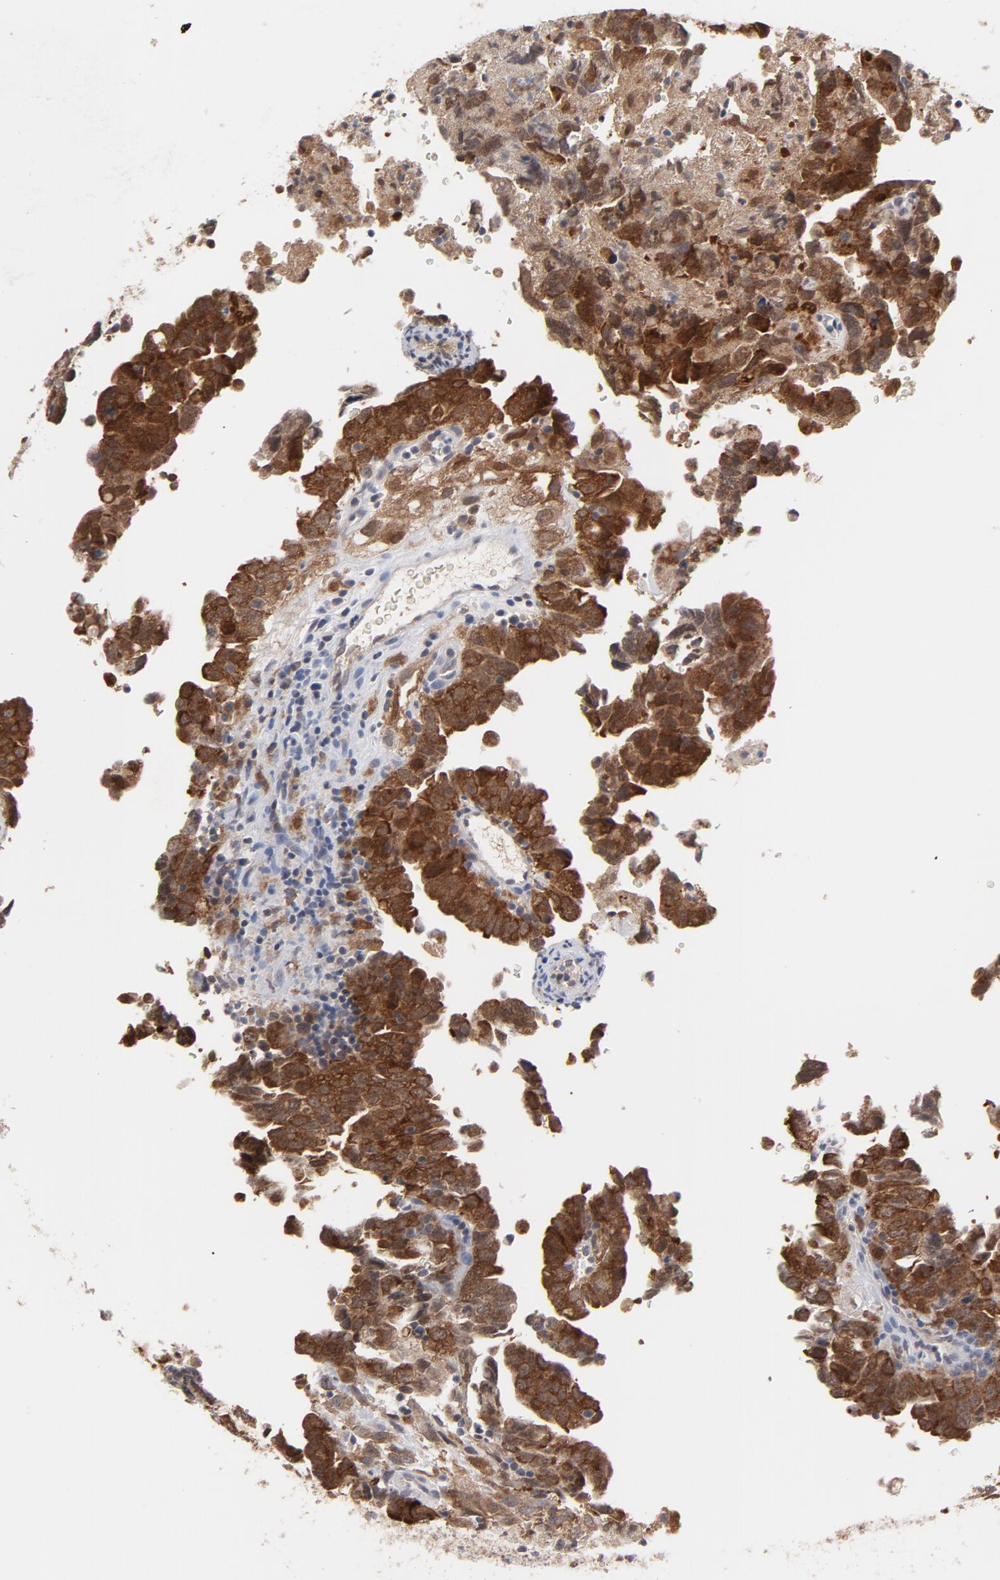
{"staining": {"intensity": "moderate", "quantity": ">75%", "location": "cytoplasmic/membranous"}, "tissue": "testis cancer", "cell_type": "Tumor cells", "image_type": "cancer", "snomed": [{"axis": "morphology", "description": "Carcinoma, Embryonal, NOS"}, {"axis": "topography", "description": "Testis"}], "caption": "Protein expression analysis of human embryonal carcinoma (testis) reveals moderate cytoplasmic/membranous positivity in about >75% of tumor cells.", "gene": "PRDX1", "patient": {"sex": "male", "age": 28}}